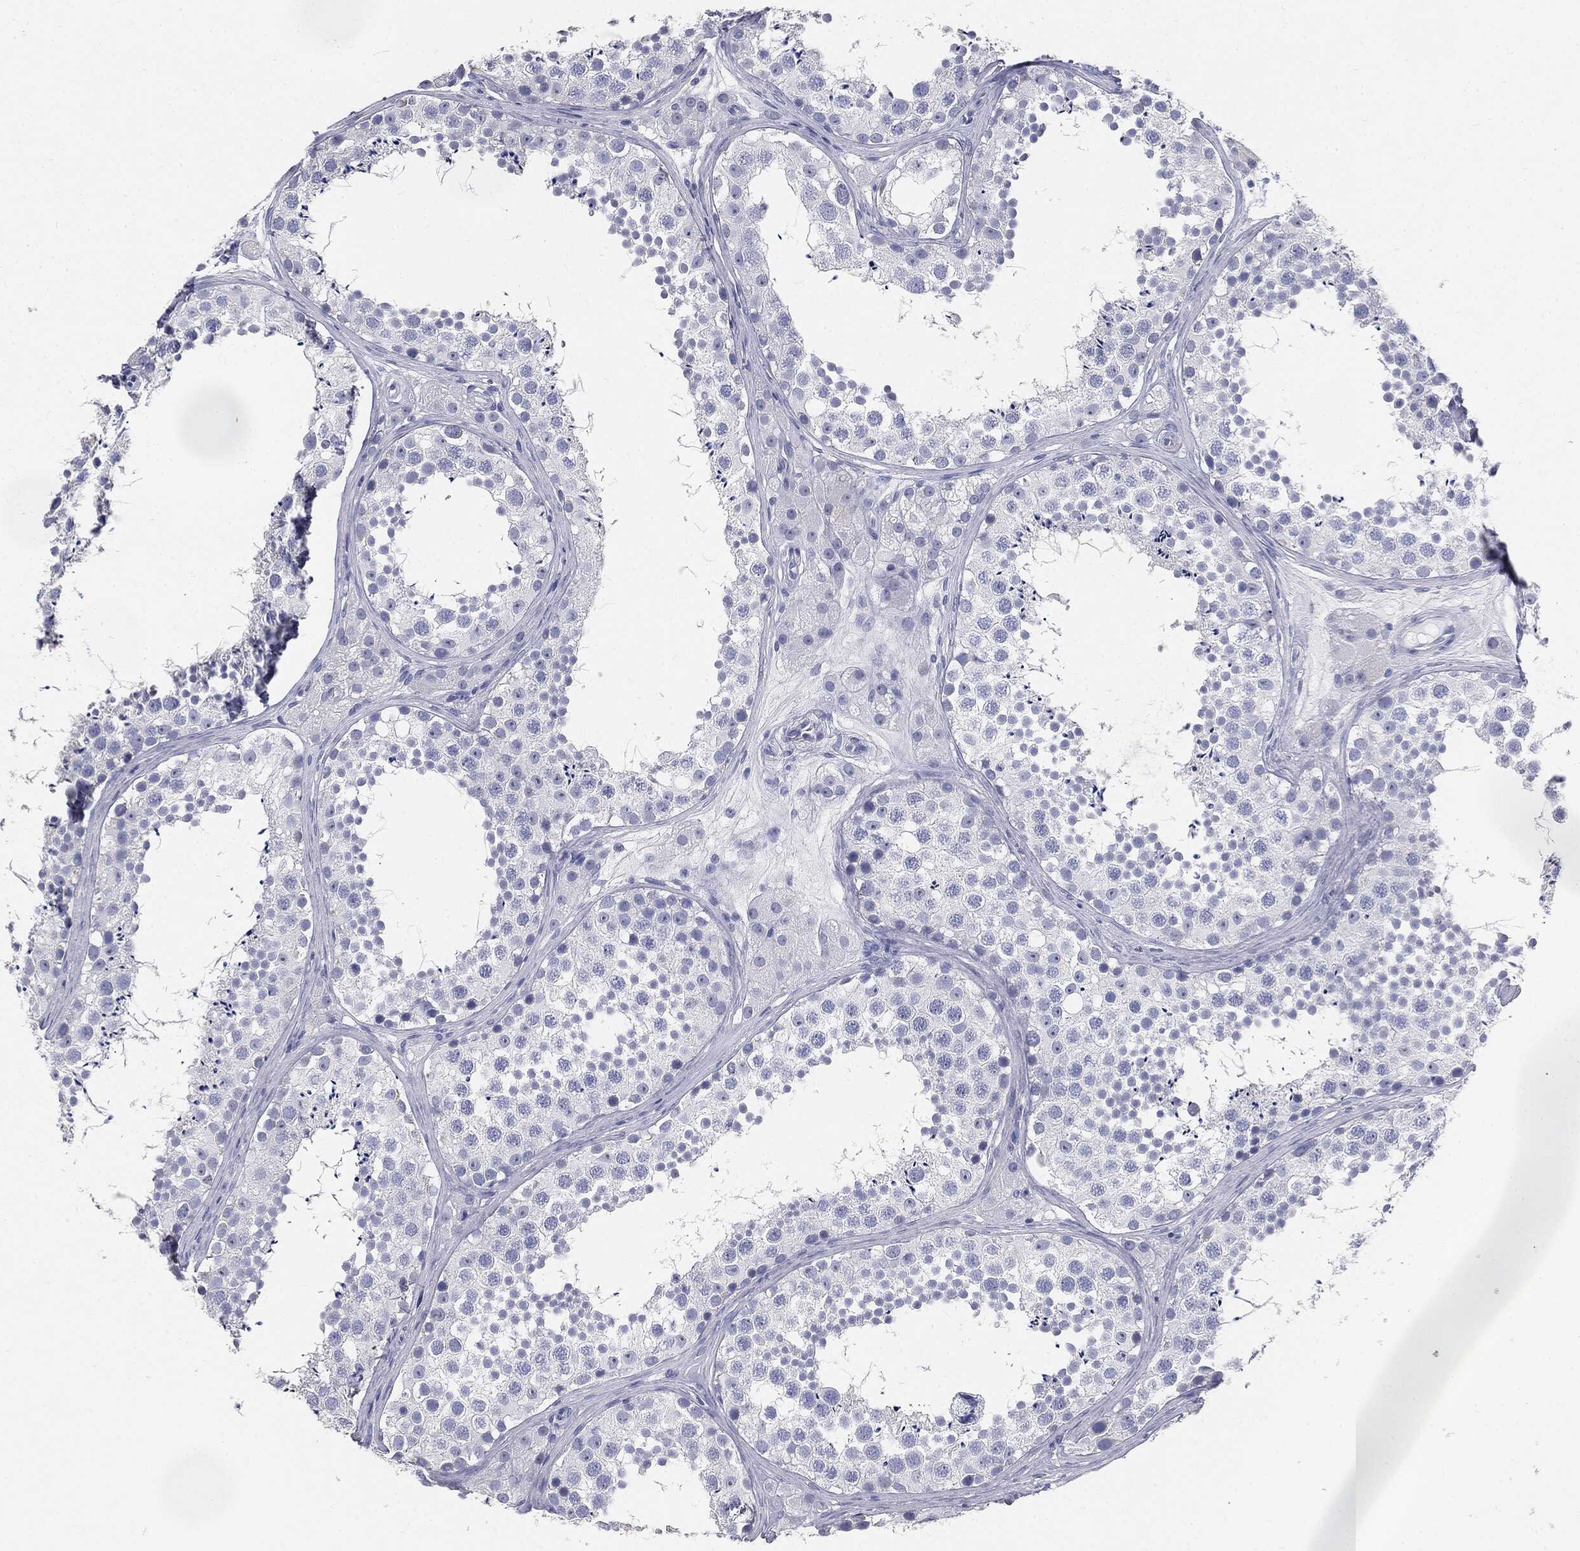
{"staining": {"intensity": "negative", "quantity": "none", "location": "none"}, "tissue": "testis", "cell_type": "Cells in seminiferous ducts", "image_type": "normal", "snomed": [{"axis": "morphology", "description": "Normal tissue, NOS"}, {"axis": "topography", "description": "Testis"}], "caption": "DAB immunohistochemical staining of normal testis displays no significant positivity in cells in seminiferous ducts. Nuclei are stained in blue.", "gene": "CUZD1", "patient": {"sex": "male", "age": 41}}